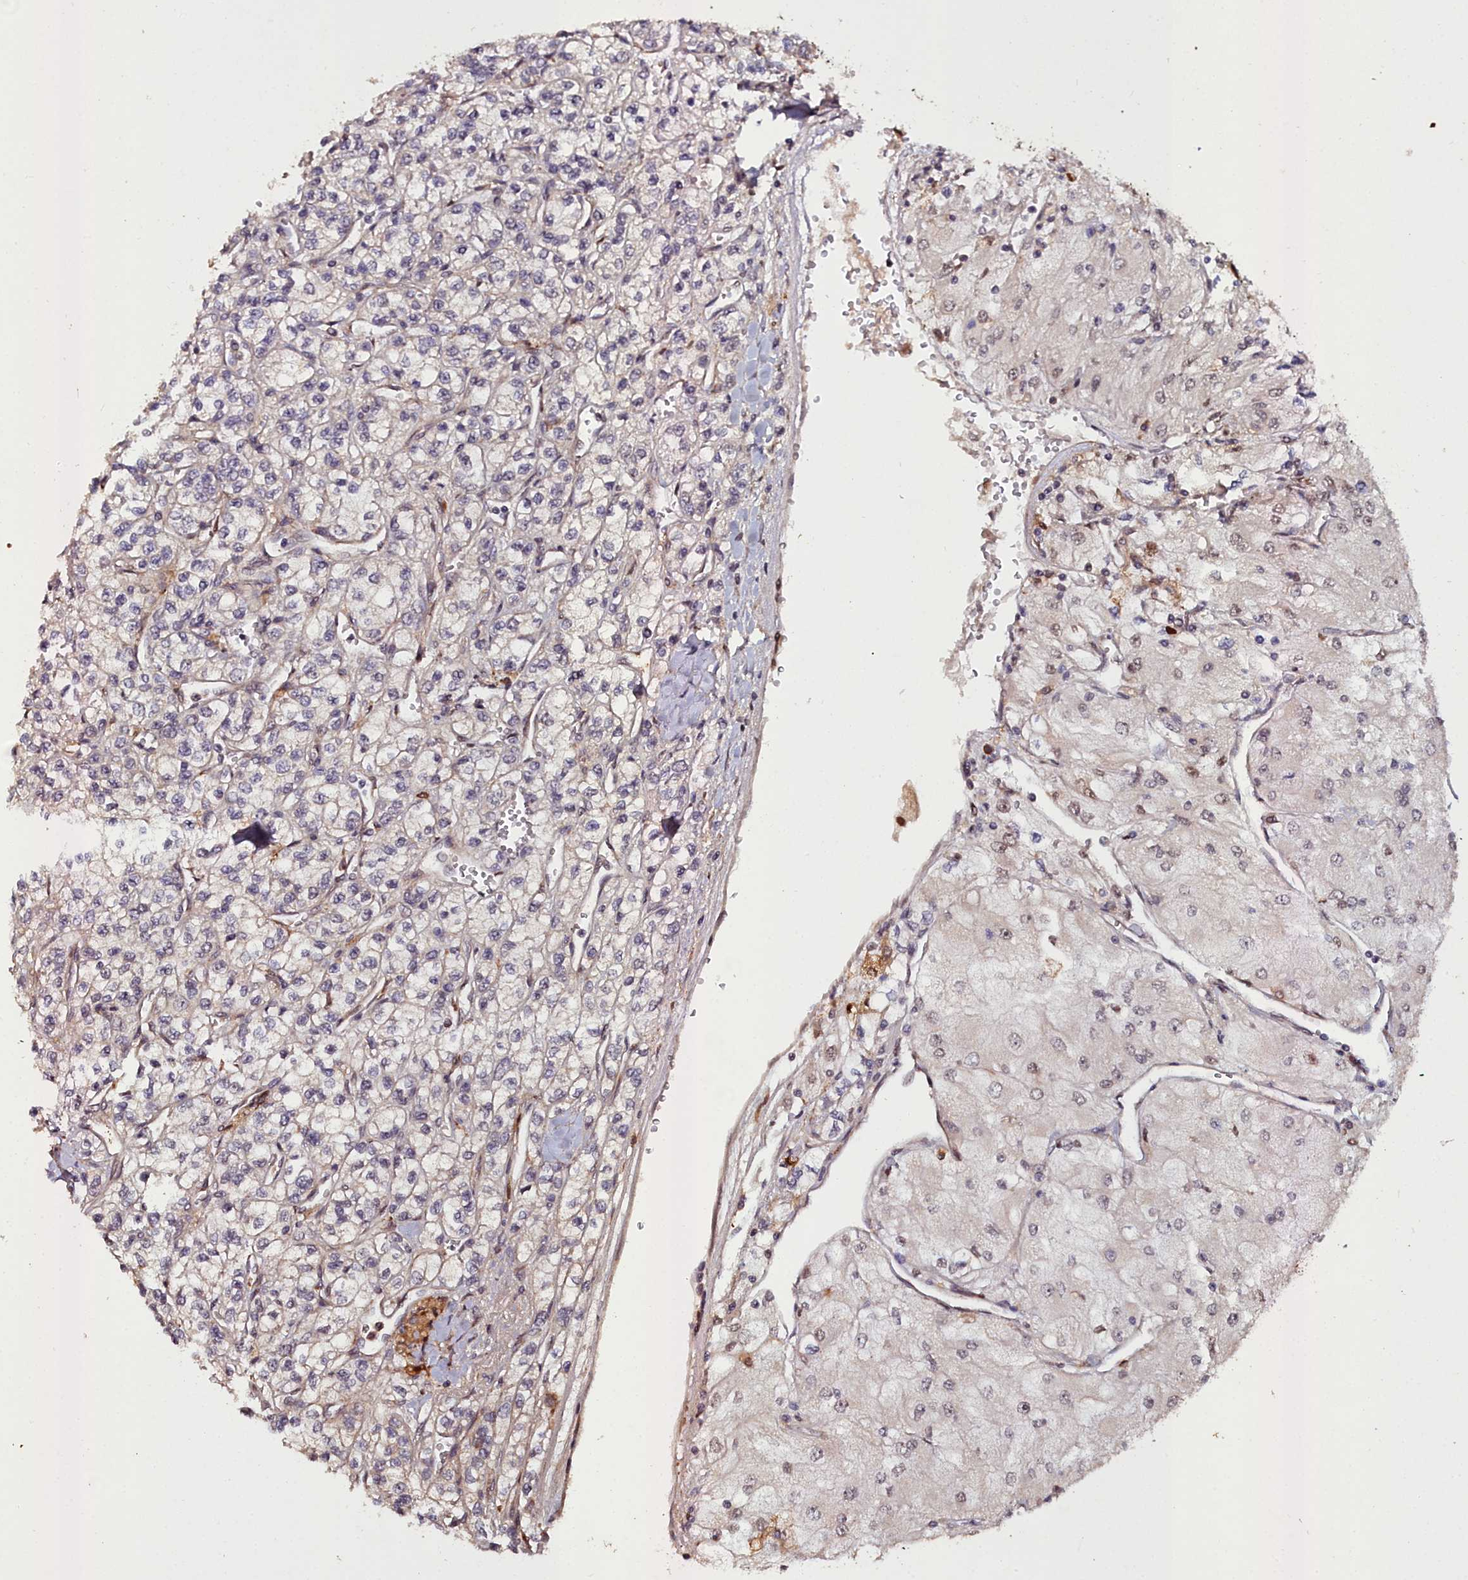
{"staining": {"intensity": "weak", "quantity": "<25%", "location": "nuclear"}, "tissue": "renal cancer", "cell_type": "Tumor cells", "image_type": "cancer", "snomed": [{"axis": "morphology", "description": "Adenocarcinoma, NOS"}, {"axis": "topography", "description": "Kidney"}], "caption": "The IHC micrograph has no significant expression in tumor cells of renal cancer tissue. (DAB (3,3'-diaminobenzidine) immunohistochemistry visualized using brightfield microscopy, high magnification).", "gene": "CXXC1", "patient": {"sex": "male", "age": 80}}